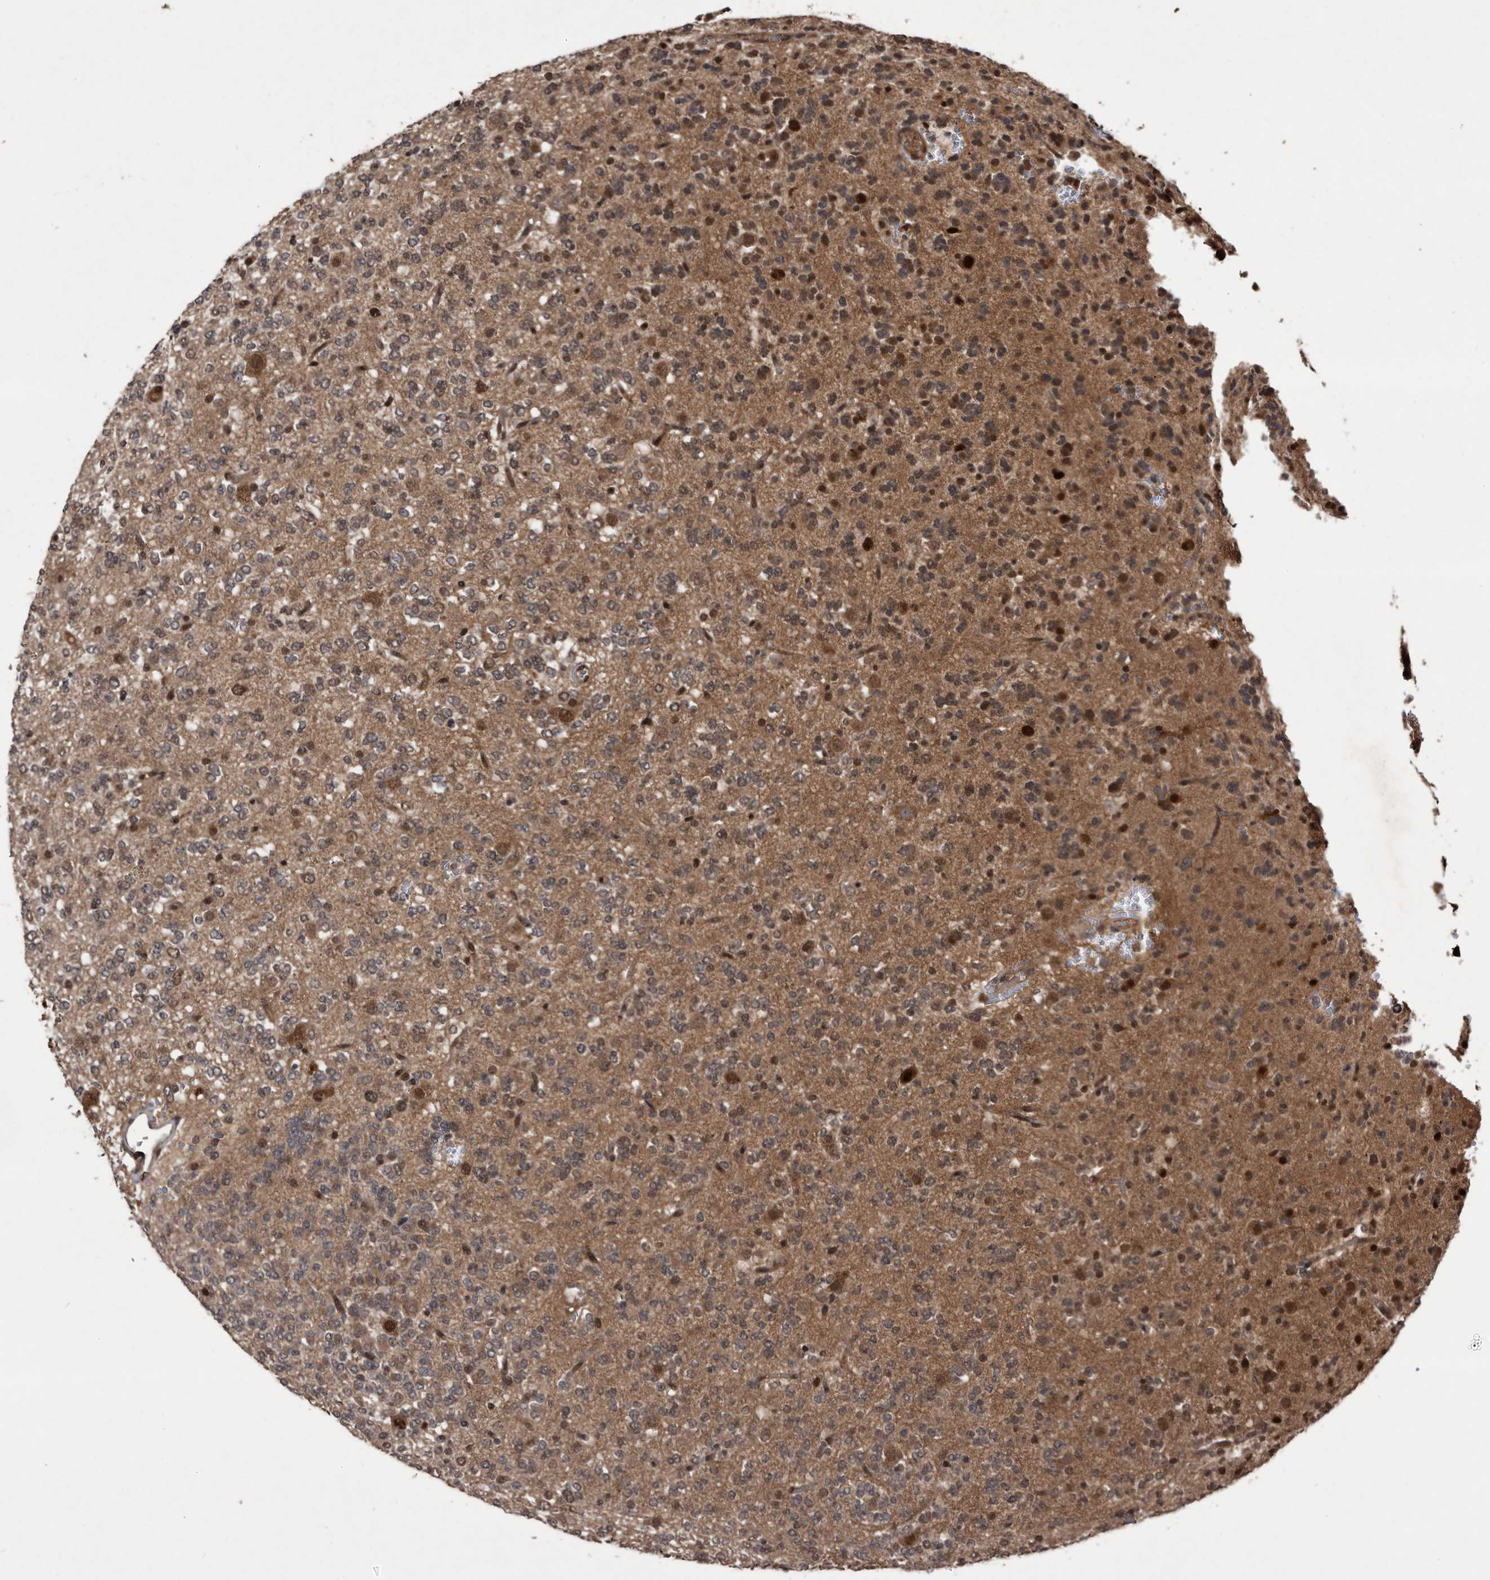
{"staining": {"intensity": "moderate", "quantity": ">75%", "location": "cytoplasmic/membranous,nuclear"}, "tissue": "glioma", "cell_type": "Tumor cells", "image_type": "cancer", "snomed": [{"axis": "morphology", "description": "Glioma, malignant, Low grade"}, {"axis": "topography", "description": "Brain"}], "caption": "Approximately >75% of tumor cells in malignant low-grade glioma demonstrate moderate cytoplasmic/membranous and nuclear protein staining as visualized by brown immunohistochemical staining.", "gene": "RAD23B", "patient": {"sex": "male", "age": 38}}